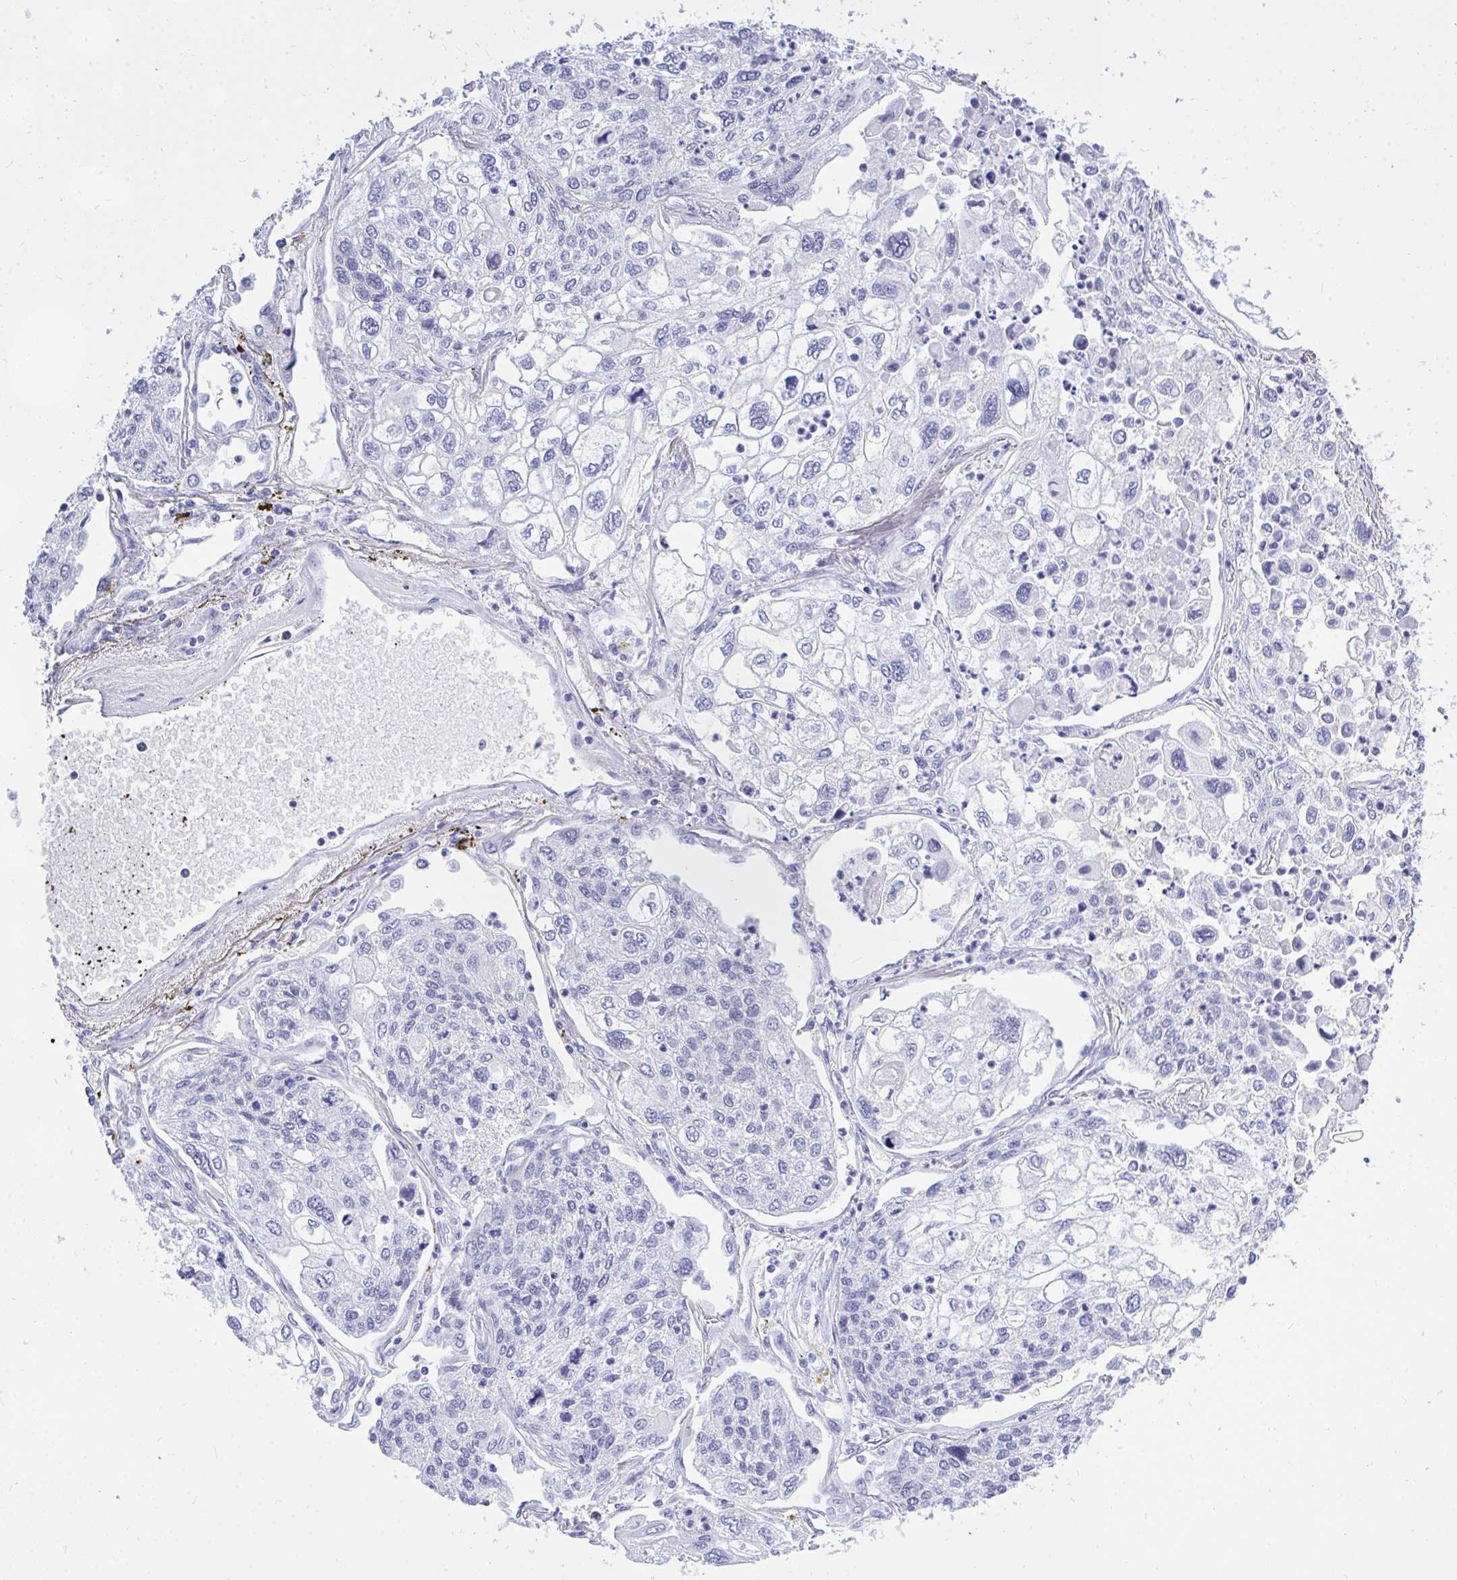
{"staining": {"intensity": "negative", "quantity": "none", "location": "none"}, "tissue": "lung cancer", "cell_type": "Tumor cells", "image_type": "cancer", "snomed": [{"axis": "morphology", "description": "Squamous cell carcinoma, NOS"}, {"axis": "topography", "description": "Lung"}], "caption": "Immunohistochemical staining of squamous cell carcinoma (lung) reveals no significant staining in tumor cells. (Stains: DAB (3,3'-diaminobenzidine) immunohistochemistry (IHC) with hematoxylin counter stain, Microscopy: brightfield microscopy at high magnification).", "gene": "THOP1", "patient": {"sex": "male", "age": 74}}